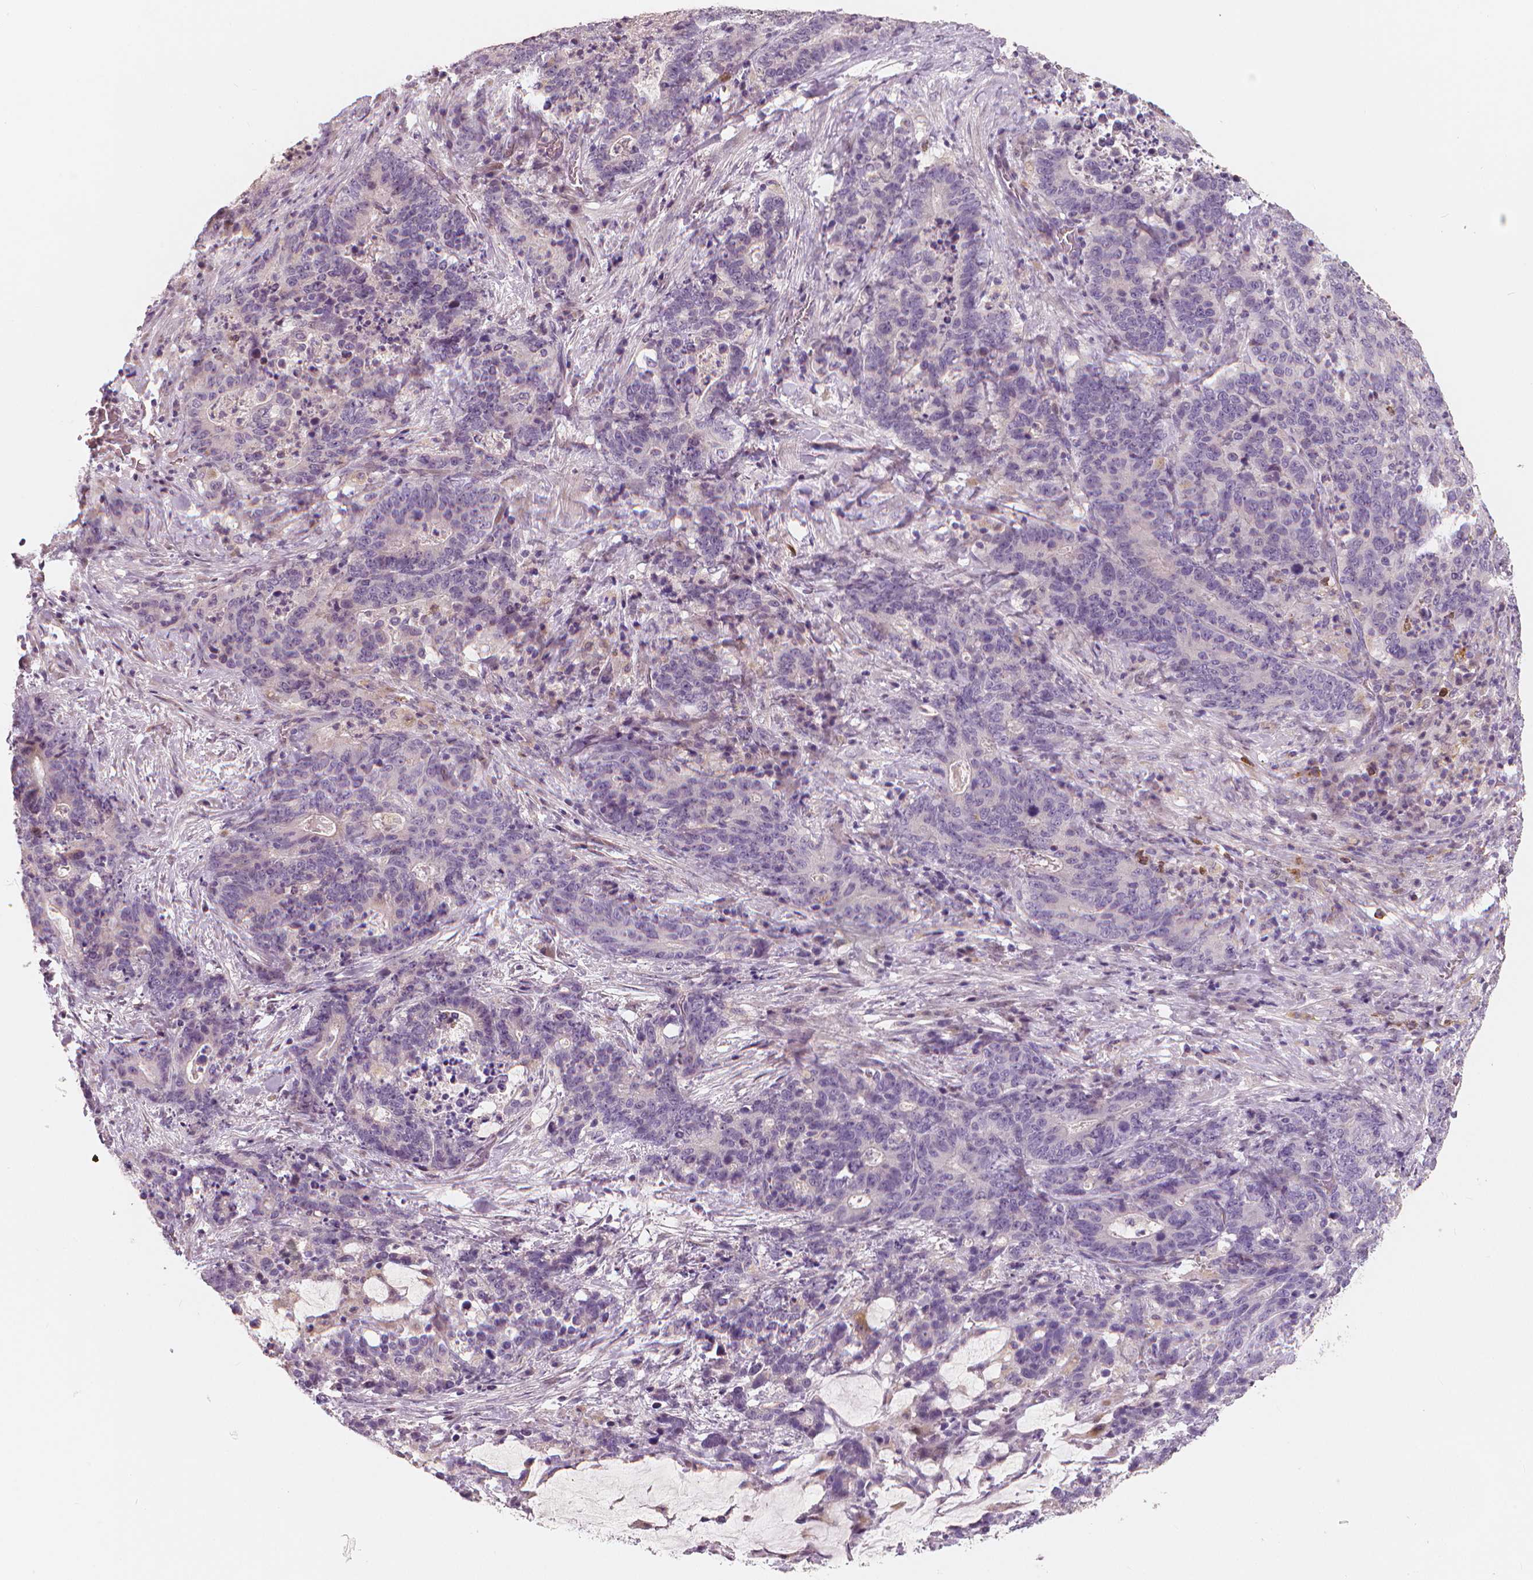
{"staining": {"intensity": "negative", "quantity": "none", "location": "none"}, "tissue": "stomach cancer", "cell_type": "Tumor cells", "image_type": "cancer", "snomed": [{"axis": "morphology", "description": "Normal tissue, NOS"}, {"axis": "morphology", "description": "Adenocarcinoma, NOS"}, {"axis": "topography", "description": "Stomach"}], "caption": "Immunohistochemistry (IHC) histopathology image of neoplastic tissue: human stomach cancer stained with DAB demonstrates no significant protein positivity in tumor cells.", "gene": "RNASE7", "patient": {"sex": "female", "age": 64}}